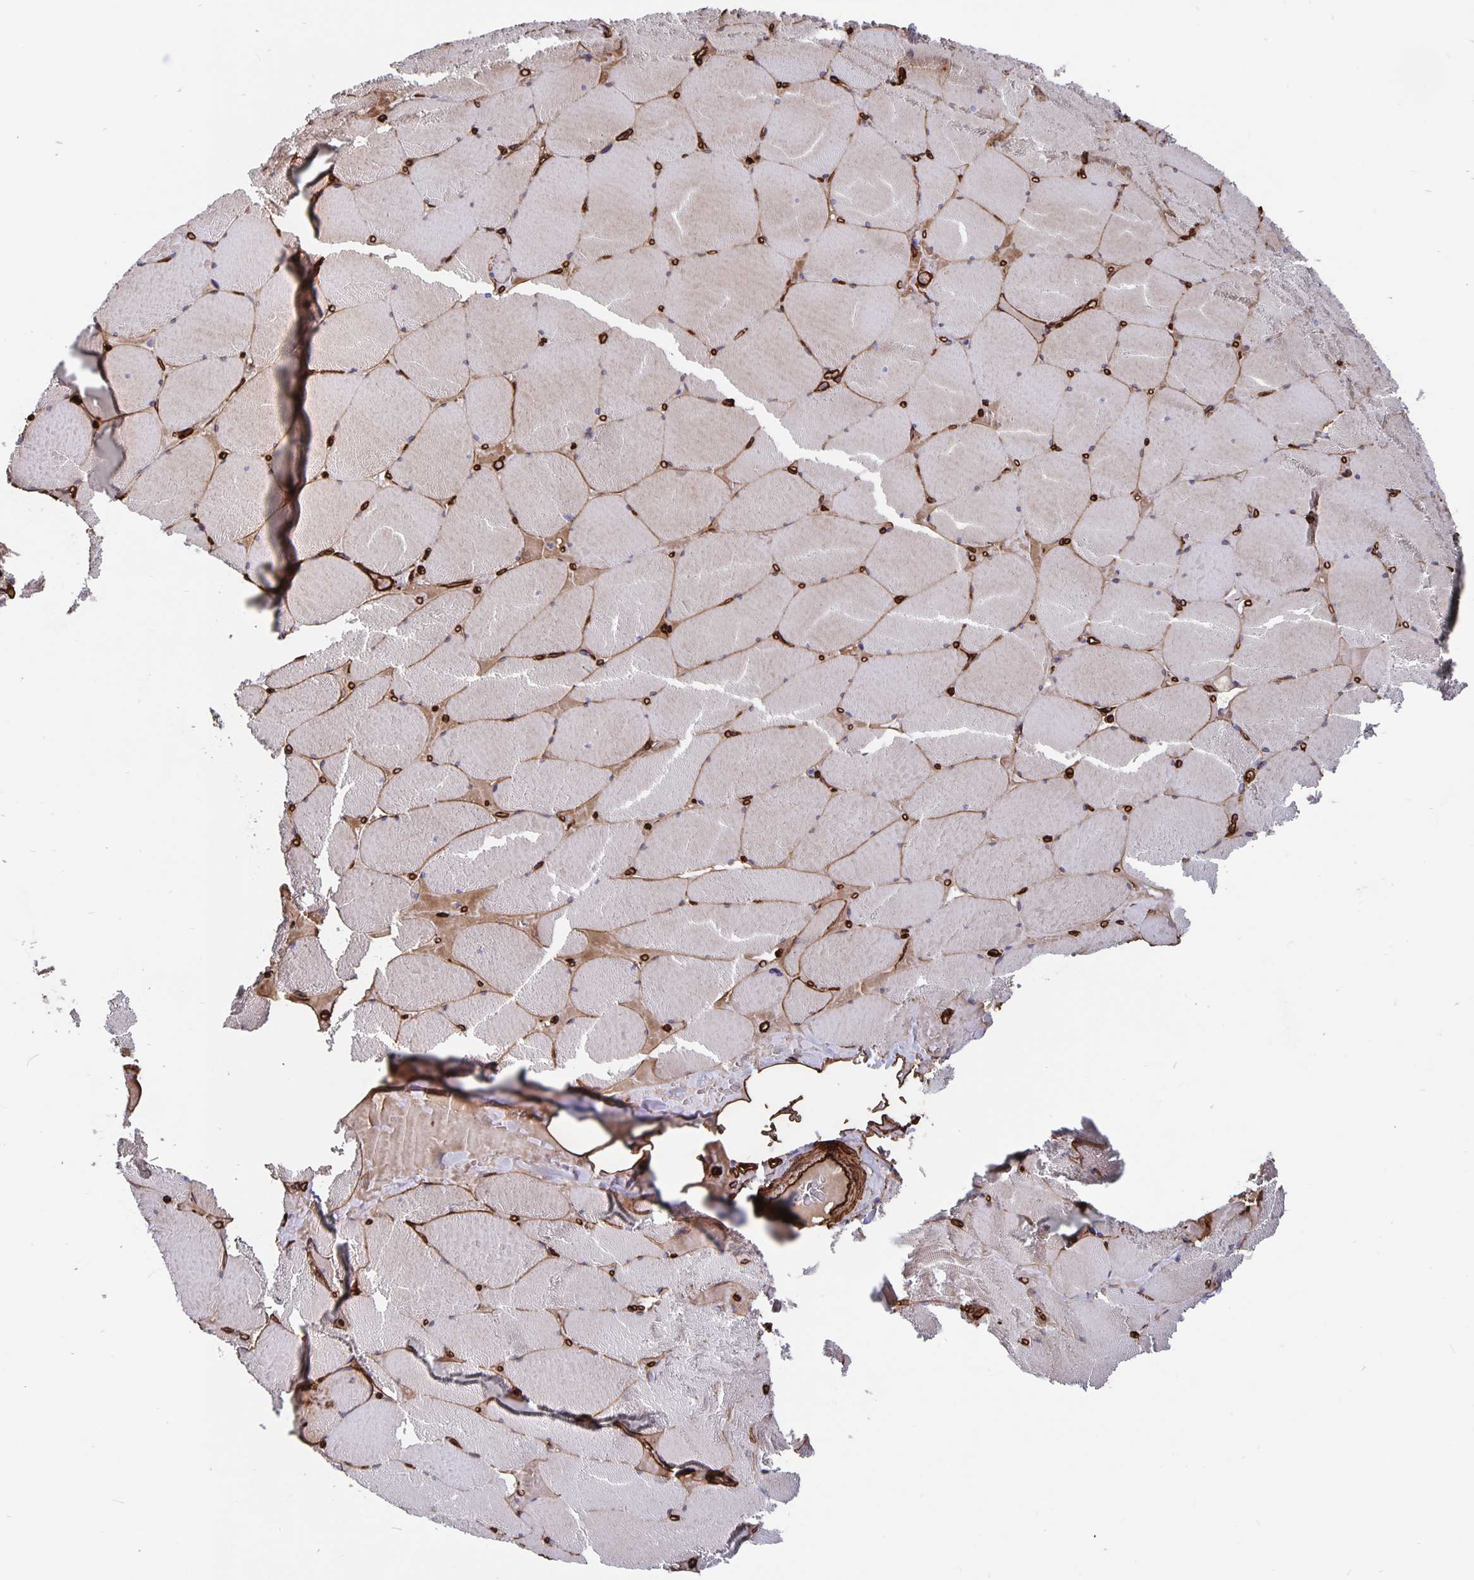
{"staining": {"intensity": "moderate", "quantity": "25%-75%", "location": "cytoplasmic/membranous"}, "tissue": "skeletal muscle", "cell_type": "Myocytes", "image_type": "normal", "snomed": [{"axis": "morphology", "description": "Normal tissue, NOS"}, {"axis": "topography", "description": "Skeletal muscle"}, {"axis": "topography", "description": "Head-Neck"}], "caption": "An image of human skeletal muscle stained for a protein shows moderate cytoplasmic/membranous brown staining in myocytes.", "gene": "DCHS2", "patient": {"sex": "male", "age": 66}}